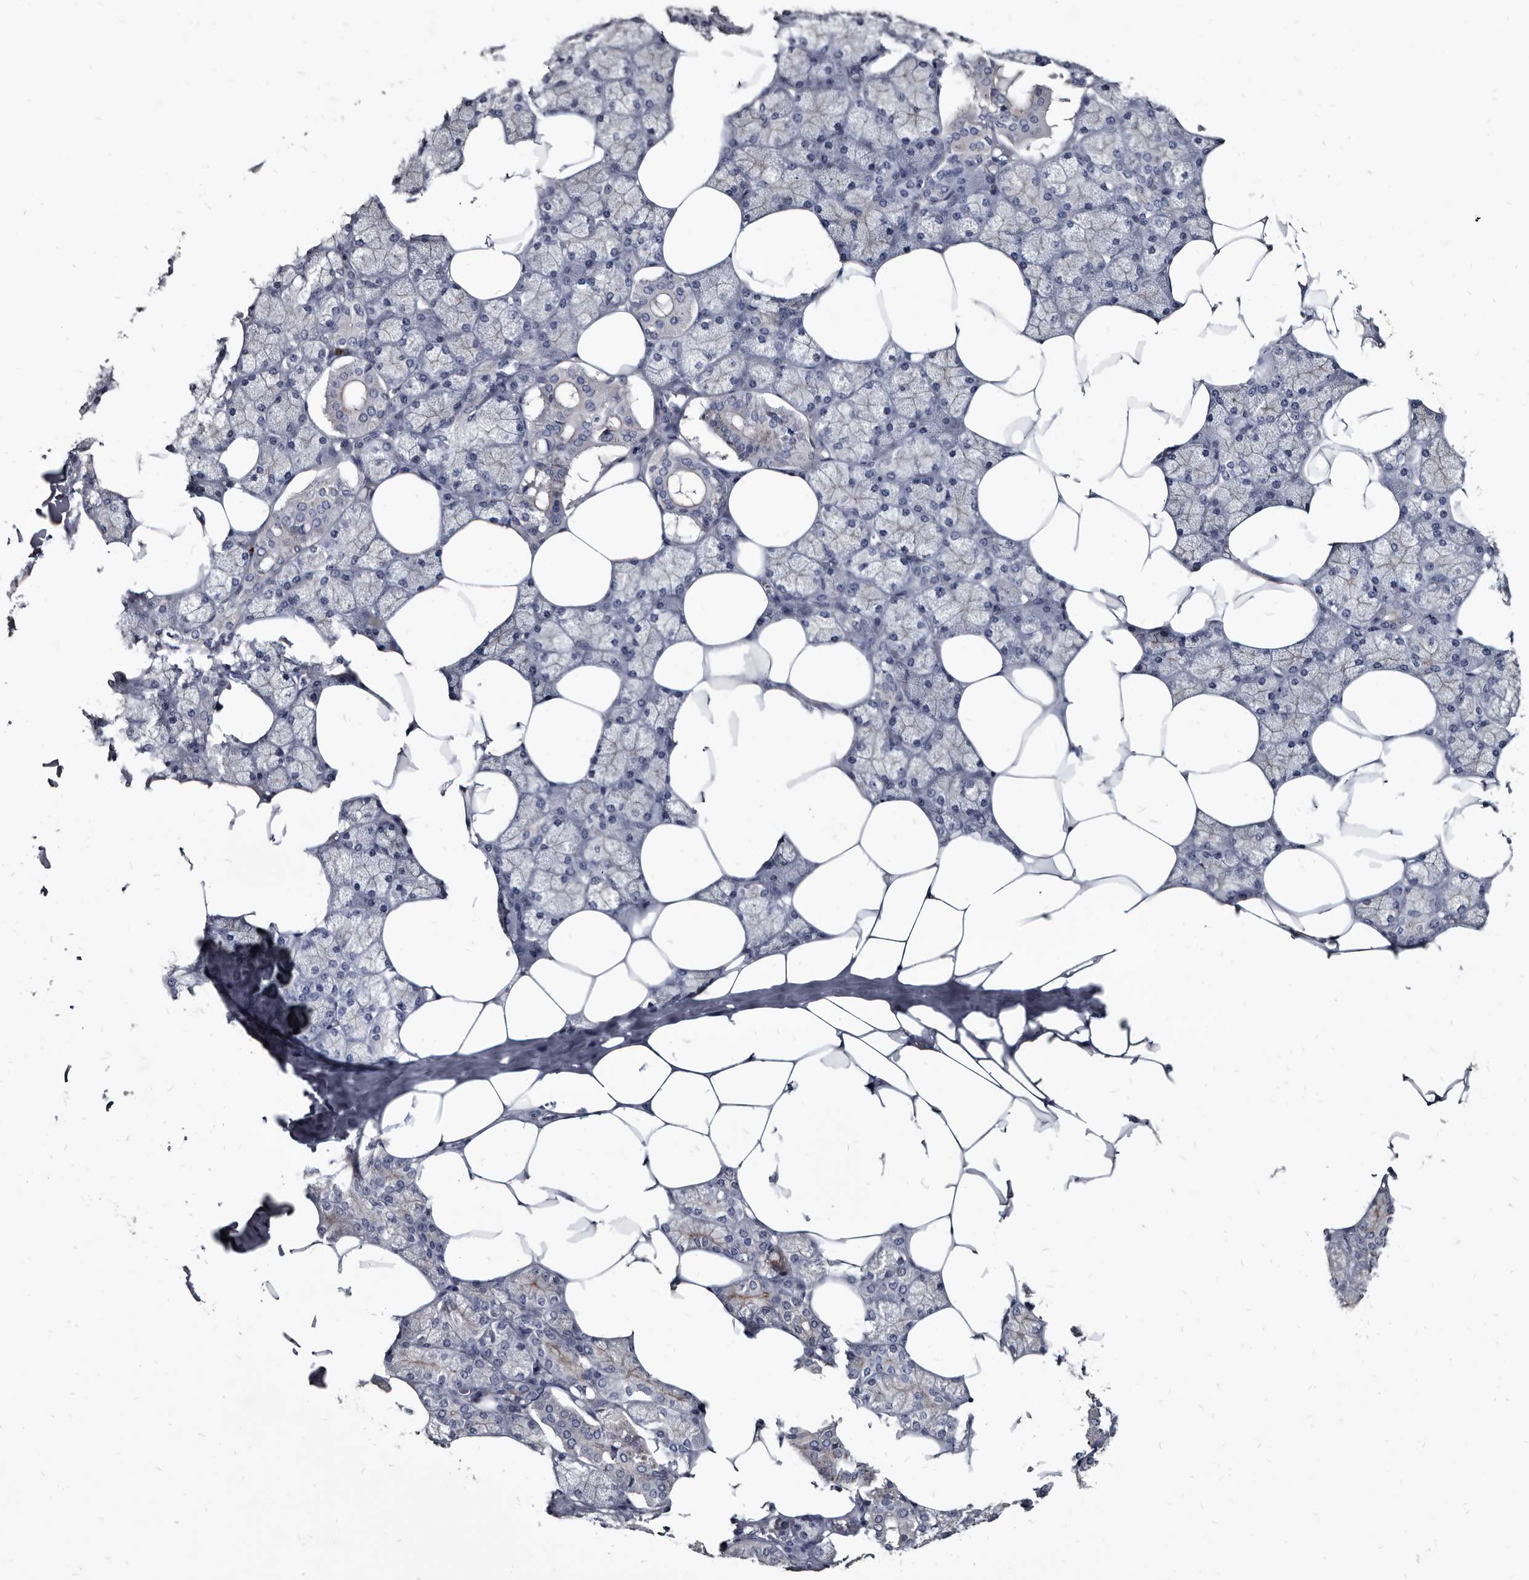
{"staining": {"intensity": "moderate", "quantity": "<25%", "location": "cytoplasmic/membranous"}, "tissue": "salivary gland", "cell_type": "Glandular cells", "image_type": "normal", "snomed": [{"axis": "morphology", "description": "Normal tissue, NOS"}, {"axis": "topography", "description": "Salivary gland"}], "caption": "A high-resolution image shows immunohistochemistry staining of benign salivary gland, which demonstrates moderate cytoplasmic/membranous positivity in approximately <25% of glandular cells.", "gene": "PRSS8", "patient": {"sex": "male", "age": 62}}